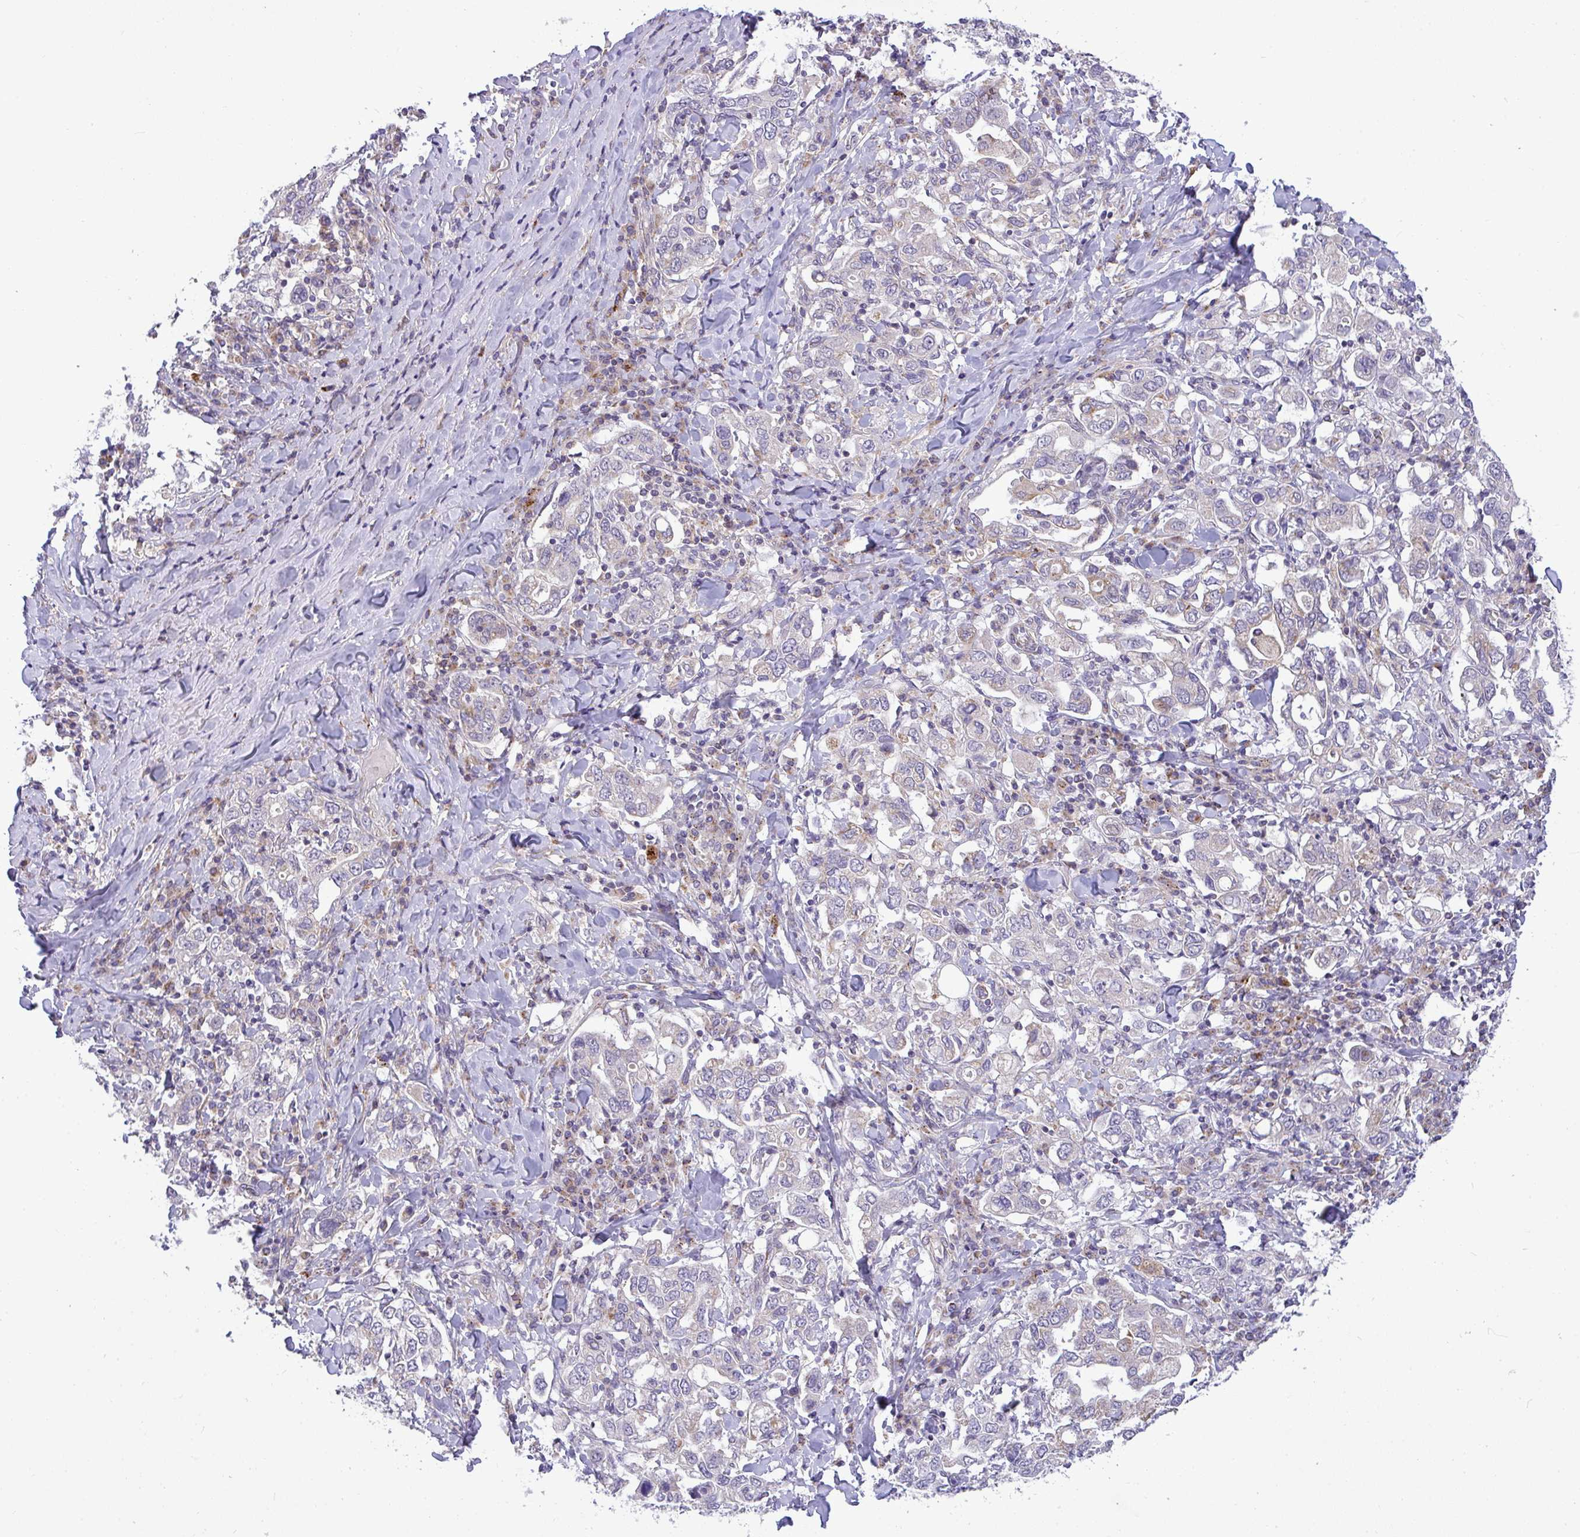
{"staining": {"intensity": "moderate", "quantity": "<25%", "location": "cytoplasmic/membranous"}, "tissue": "stomach cancer", "cell_type": "Tumor cells", "image_type": "cancer", "snomed": [{"axis": "morphology", "description": "Adenocarcinoma, NOS"}, {"axis": "topography", "description": "Stomach, upper"}], "caption": "Immunohistochemistry micrograph of neoplastic tissue: adenocarcinoma (stomach) stained using IHC reveals low levels of moderate protein expression localized specifically in the cytoplasmic/membranous of tumor cells, appearing as a cytoplasmic/membranous brown color.", "gene": "SRRM4", "patient": {"sex": "male", "age": 62}}